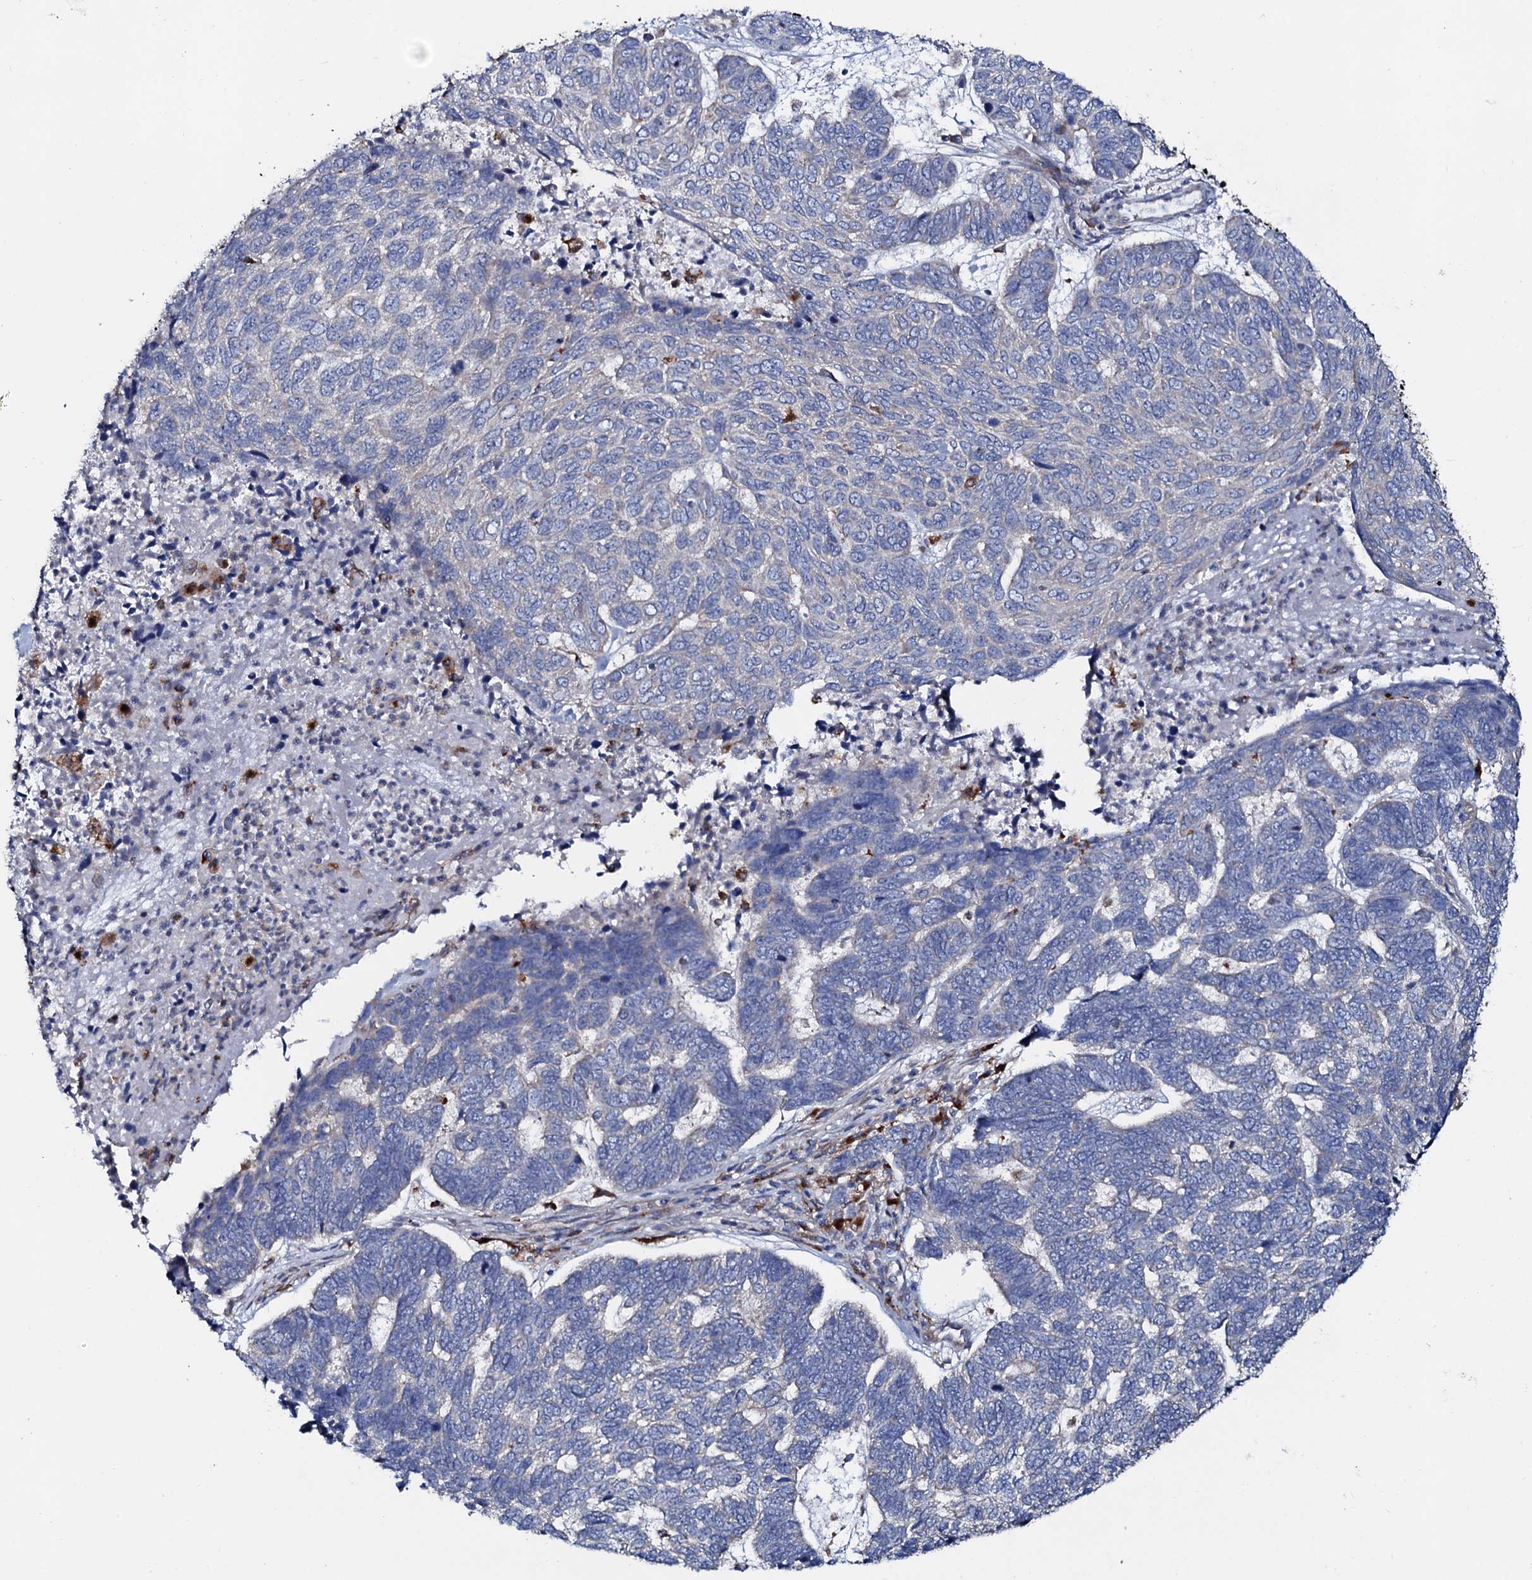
{"staining": {"intensity": "negative", "quantity": "none", "location": "none"}, "tissue": "skin cancer", "cell_type": "Tumor cells", "image_type": "cancer", "snomed": [{"axis": "morphology", "description": "Basal cell carcinoma"}, {"axis": "topography", "description": "Skin"}], "caption": "The histopathology image displays no significant positivity in tumor cells of skin cancer.", "gene": "P2RX4", "patient": {"sex": "female", "age": 65}}